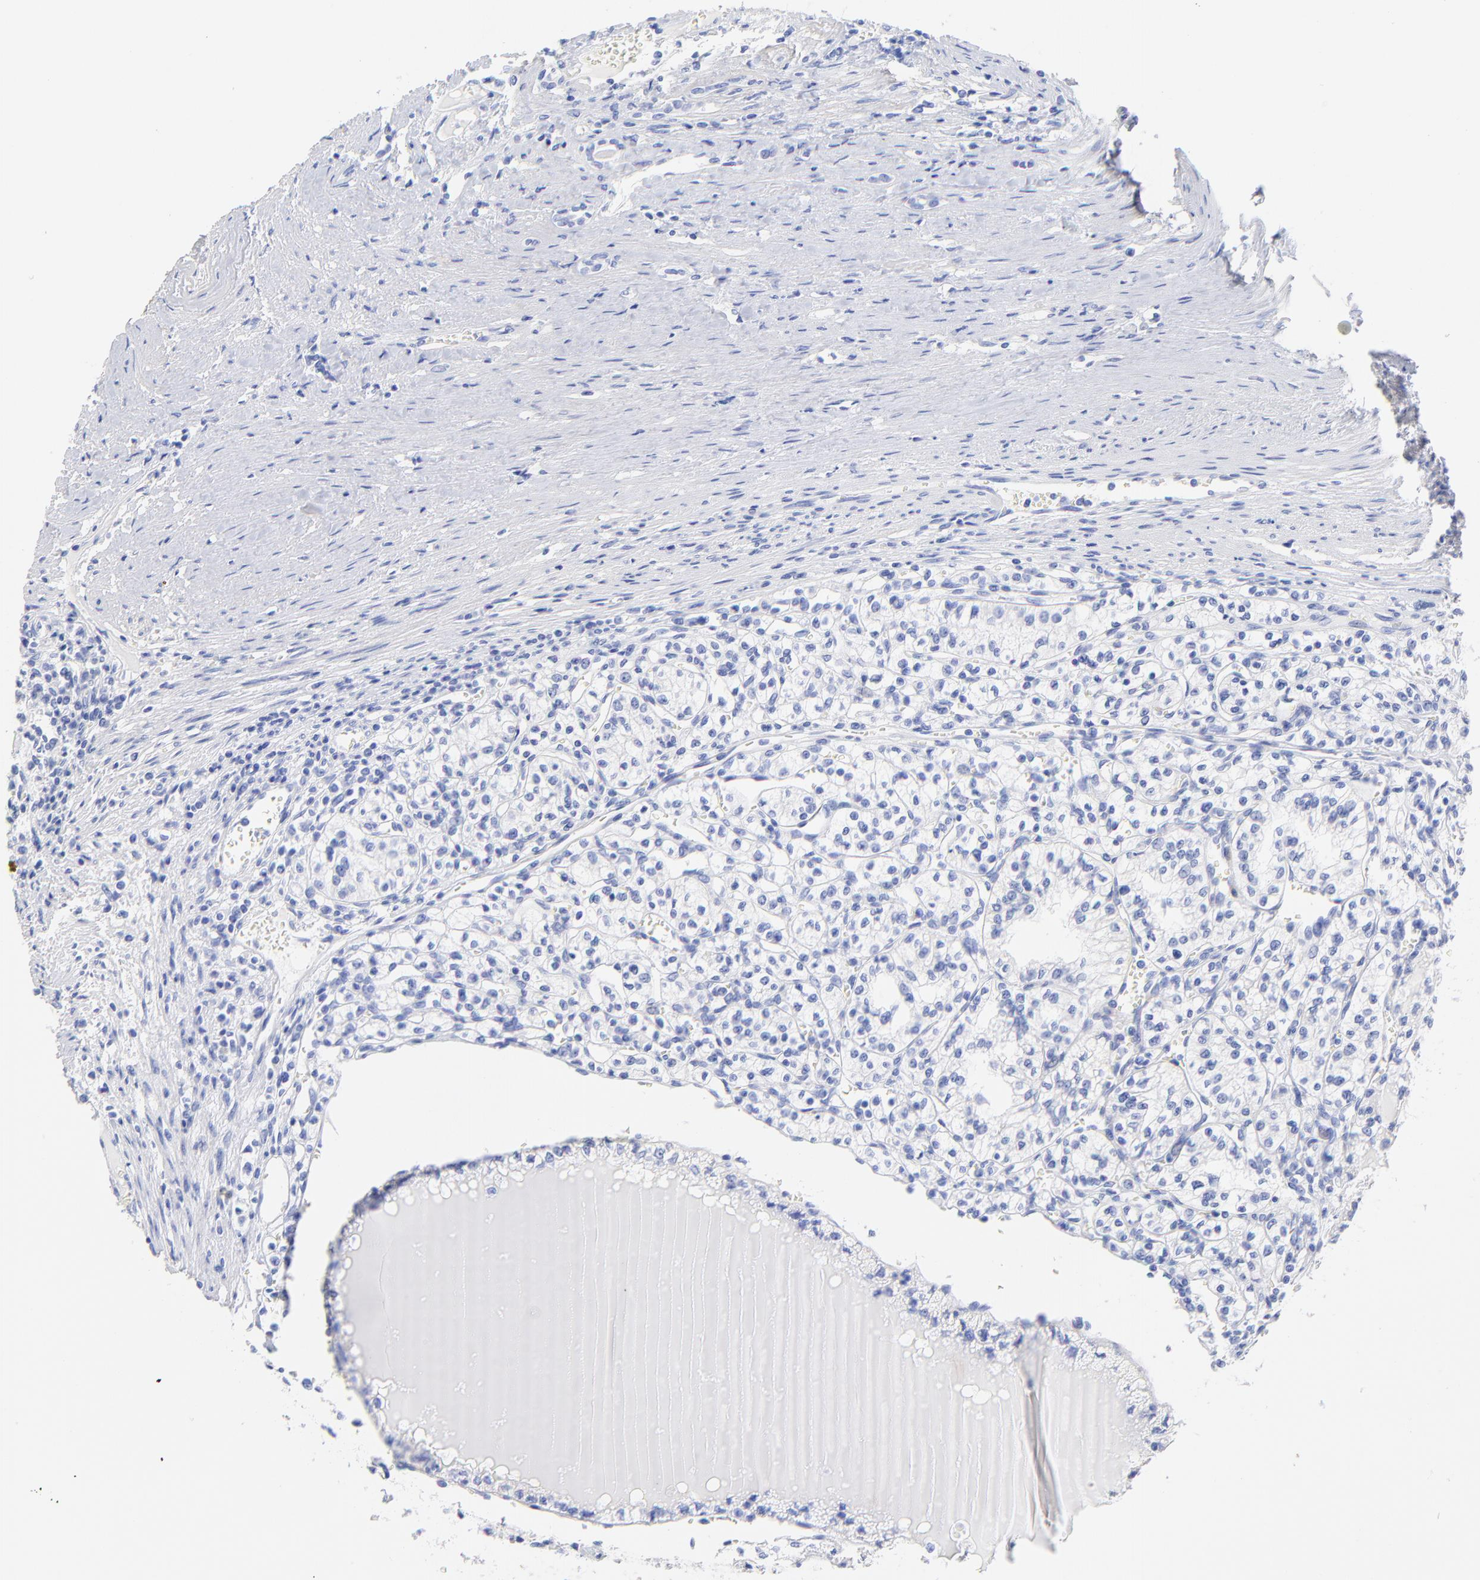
{"staining": {"intensity": "negative", "quantity": "none", "location": "none"}, "tissue": "renal cancer", "cell_type": "Tumor cells", "image_type": "cancer", "snomed": [{"axis": "morphology", "description": "Adenocarcinoma, NOS"}, {"axis": "topography", "description": "Kidney"}], "caption": "This is an immunohistochemistry micrograph of human adenocarcinoma (renal). There is no expression in tumor cells.", "gene": "C1QTNF6", "patient": {"sex": "male", "age": 61}}